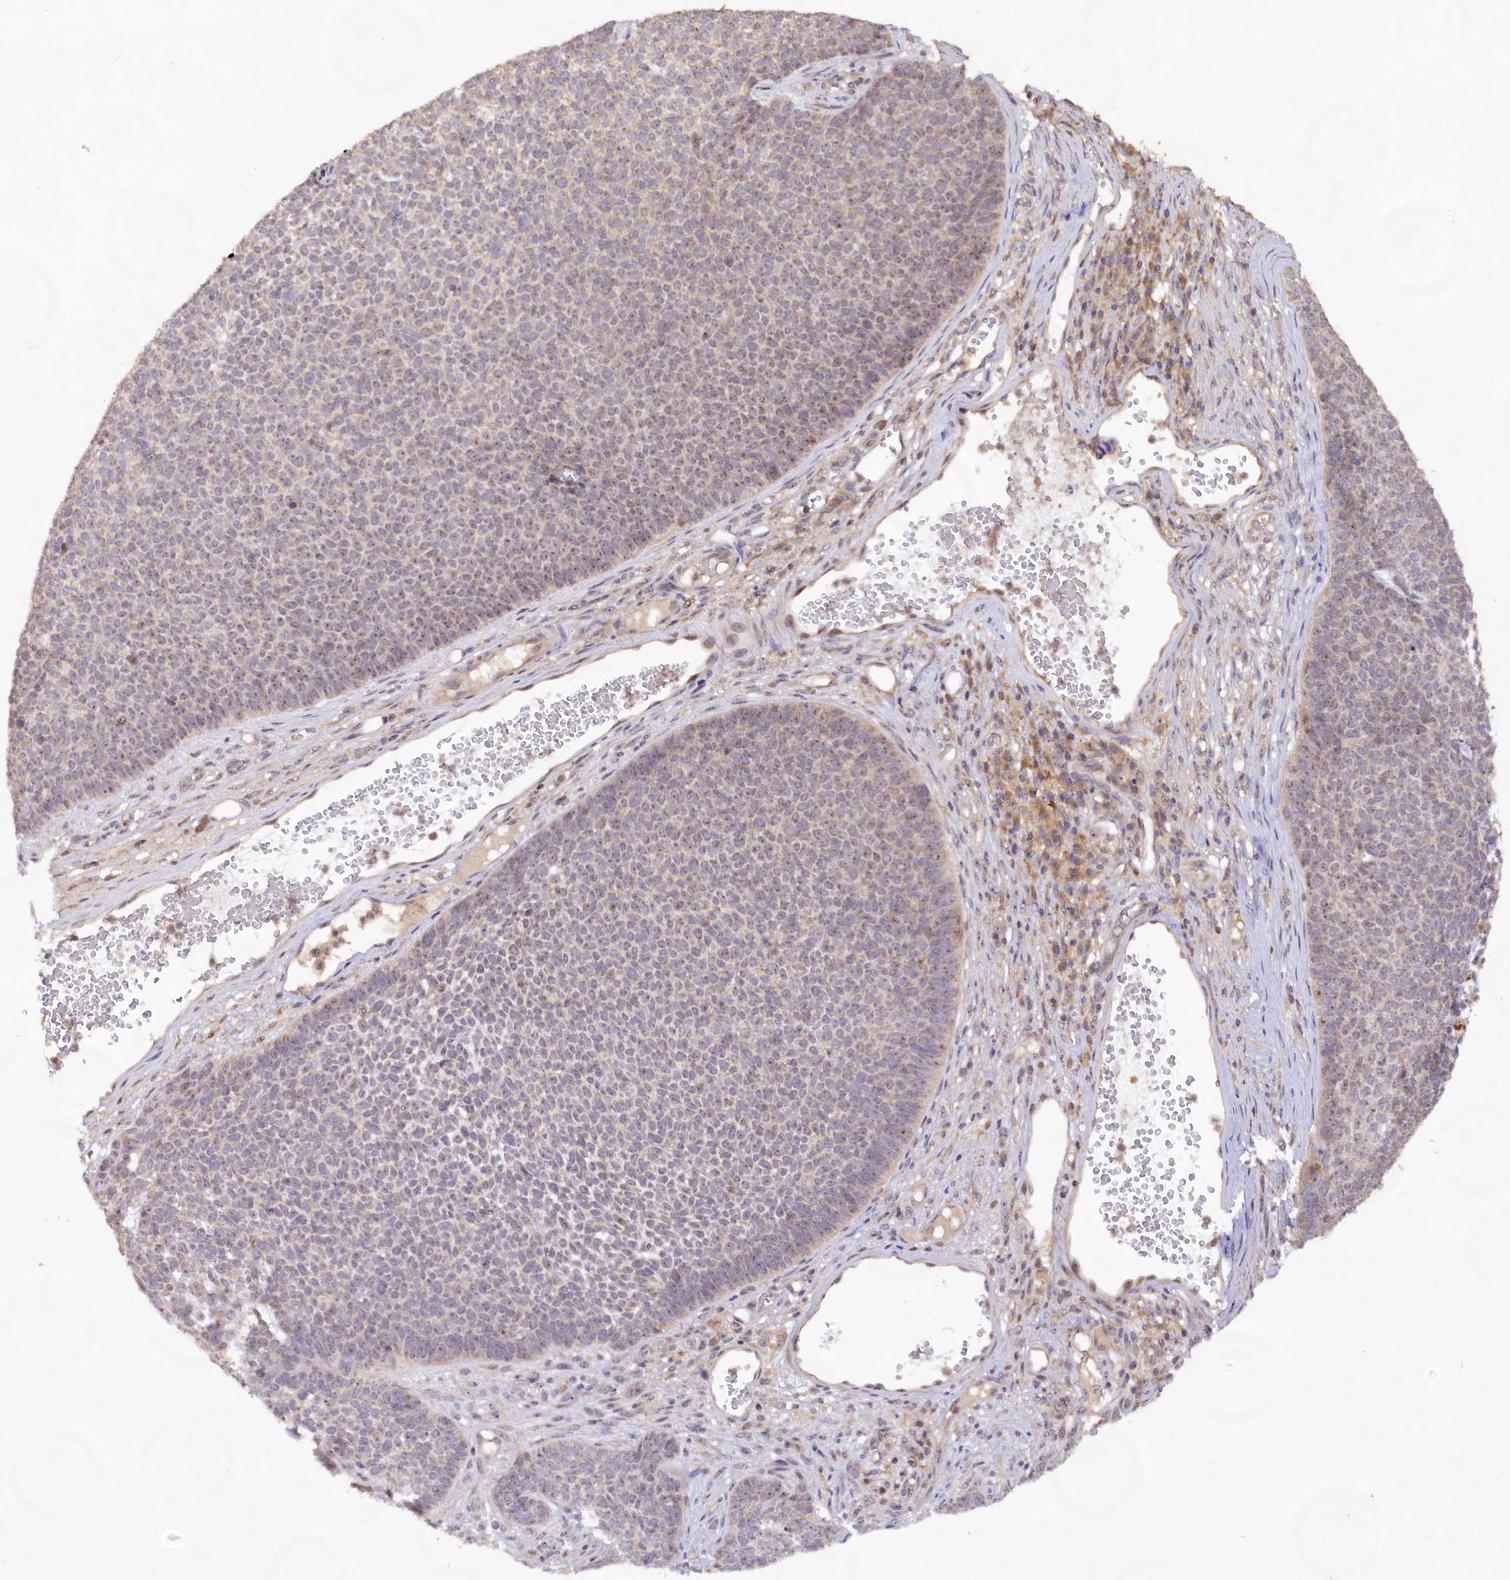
{"staining": {"intensity": "weak", "quantity": "25%-75%", "location": "nuclear"}, "tissue": "skin cancer", "cell_type": "Tumor cells", "image_type": "cancer", "snomed": [{"axis": "morphology", "description": "Basal cell carcinoma"}, {"axis": "topography", "description": "Skin"}], "caption": "A brown stain shows weak nuclear expression of a protein in skin cancer (basal cell carcinoma) tumor cells.", "gene": "RRP8", "patient": {"sex": "female", "age": 84}}